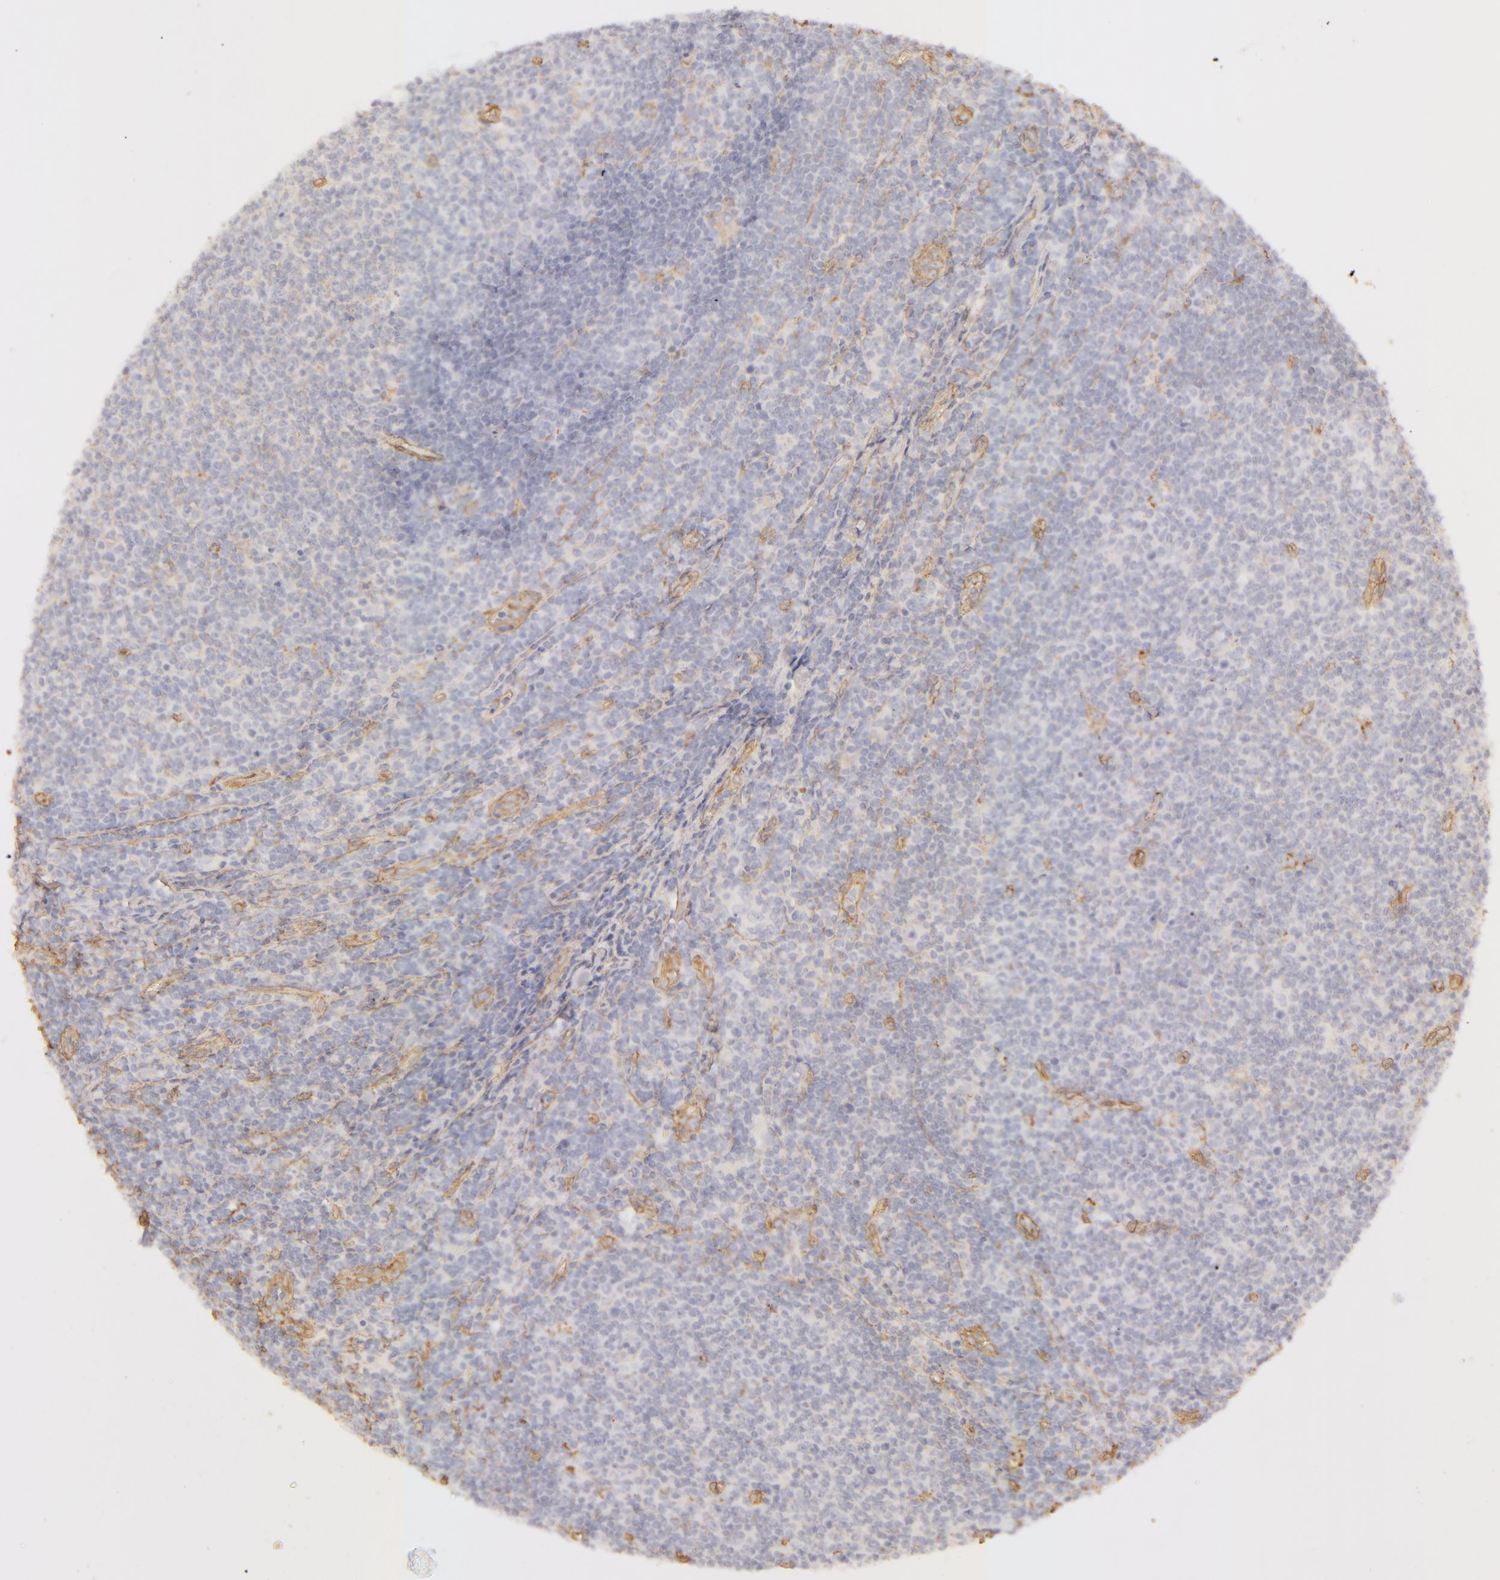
{"staining": {"intensity": "negative", "quantity": "none", "location": "none"}, "tissue": "lymphoma", "cell_type": "Tumor cells", "image_type": "cancer", "snomed": [{"axis": "morphology", "description": "Malignant lymphoma, non-Hodgkin's type, Low grade"}, {"axis": "topography", "description": "Lymph node"}], "caption": "Tumor cells are negative for protein expression in human malignant lymphoma, non-Hodgkin's type (low-grade).", "gene": "COL4A1", "patient": {"sex": "male", "age": 74}}